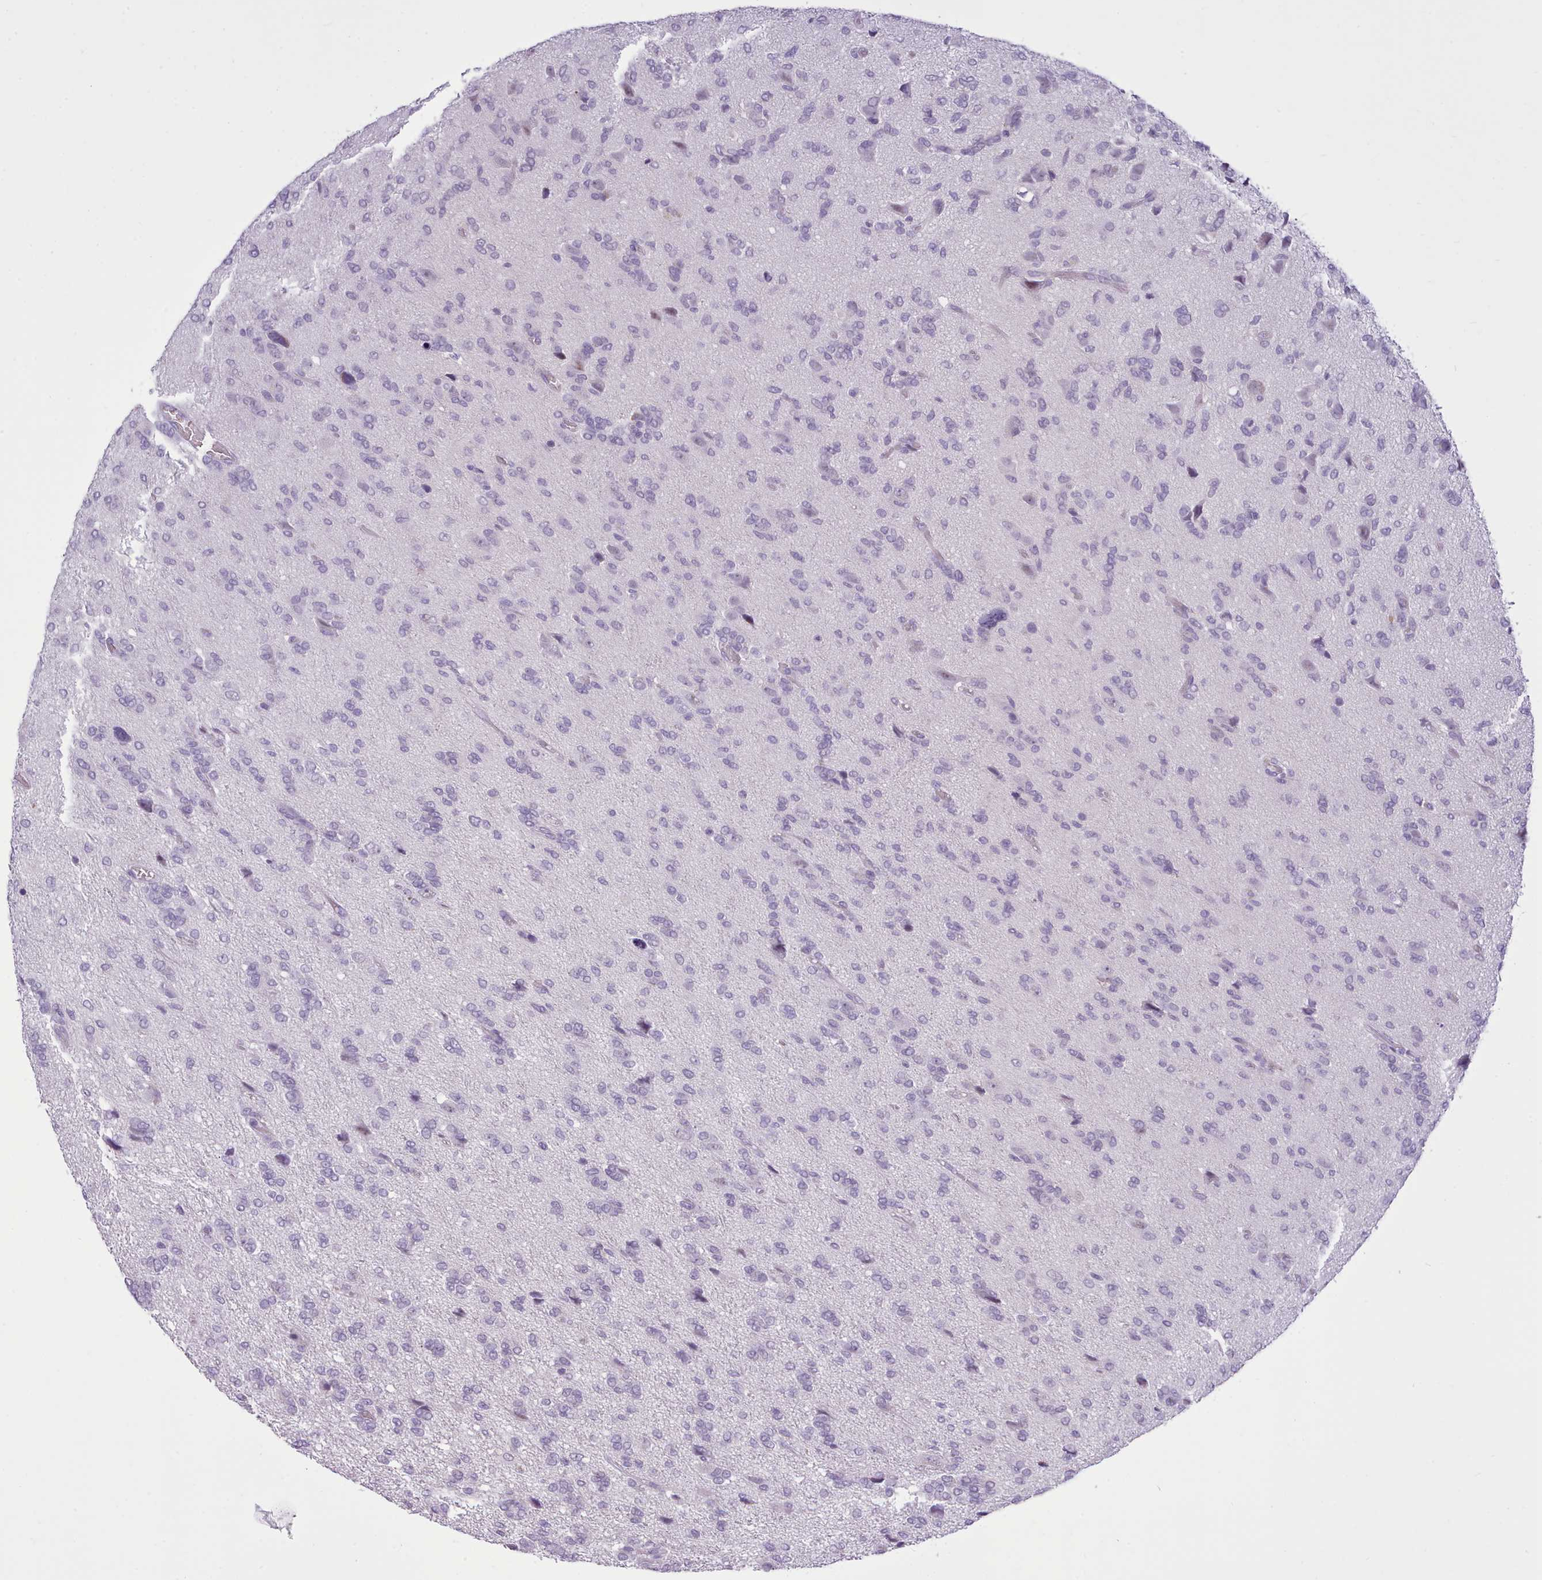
{"staining": {"intensity": "negative", "quantity": "none", "location": "none"}, "tissue": "glioma", "cell_type": "Tumor cells", "image_type": "cancer", "snomed": [{"axis": "morphology", "description": "Glioma, malignant, High grade"}, {"axis": "topography", "description": "Brain"}], "caption": "IHC photomicrograph of neoplastic tissue: human glioma stained with DAB (3,3'-diaminobenzidine) exhibits no significant protein positivity in tumor cells.", "gene": "FBXO48", "patient": {"sex": "female", "age": 59}}